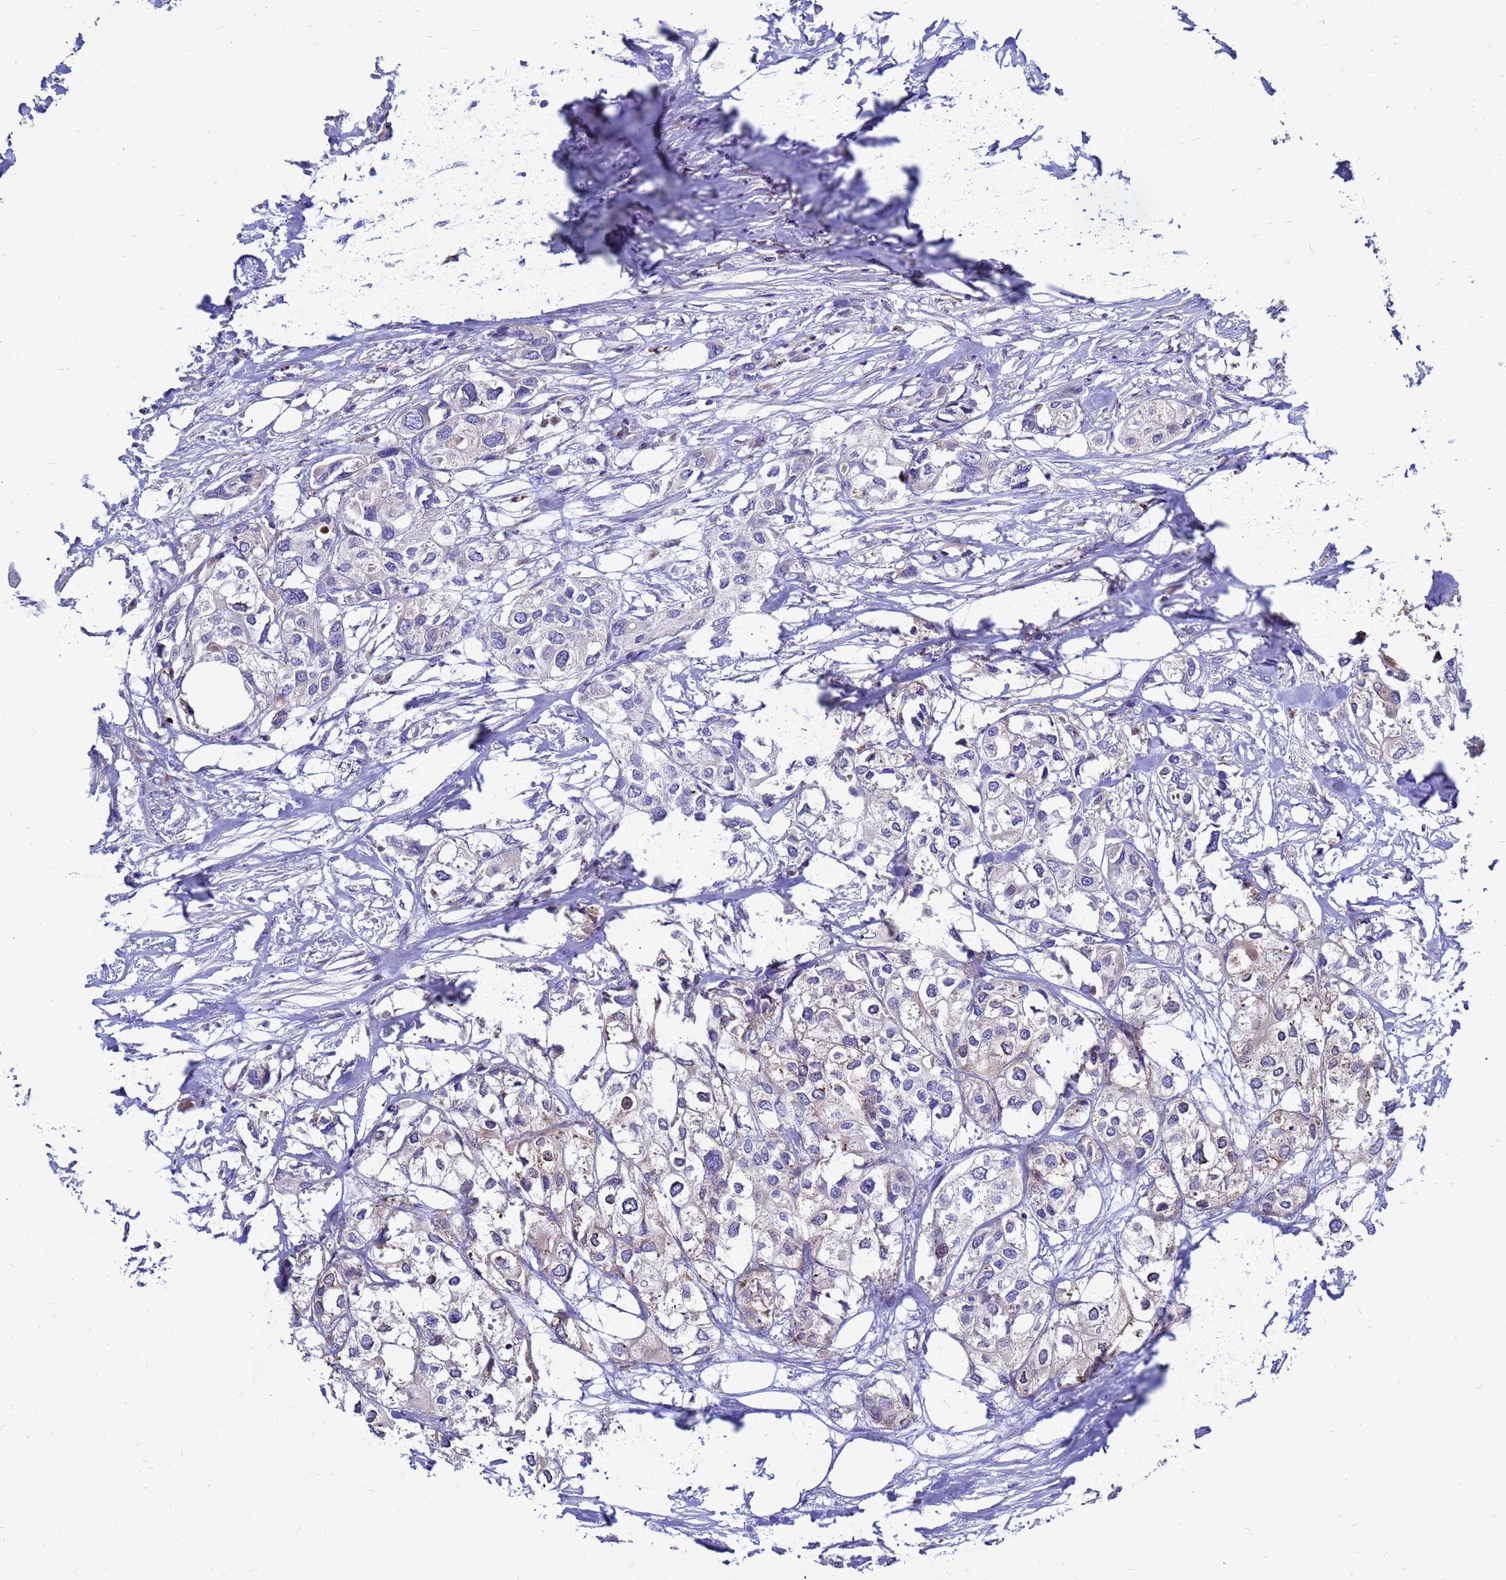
{"staining": {"intensity": "negative", "quantity": "none", "location": "none"}, "tissue": "urothelial cancer", "cell_type": "Tumor cells", "image_type": "cancer", "snomed": [{"axis": "morphology", "description": "Urothelial carcinoma, High grade"}, {"axis": "topography", "description": "Urinary bladder"}], "caption": "IHC of urothelial cancer reveals no positivity in tumor cells.", "gene": "FHIP1A", "patient": {"sex": "male", "age": 64}}